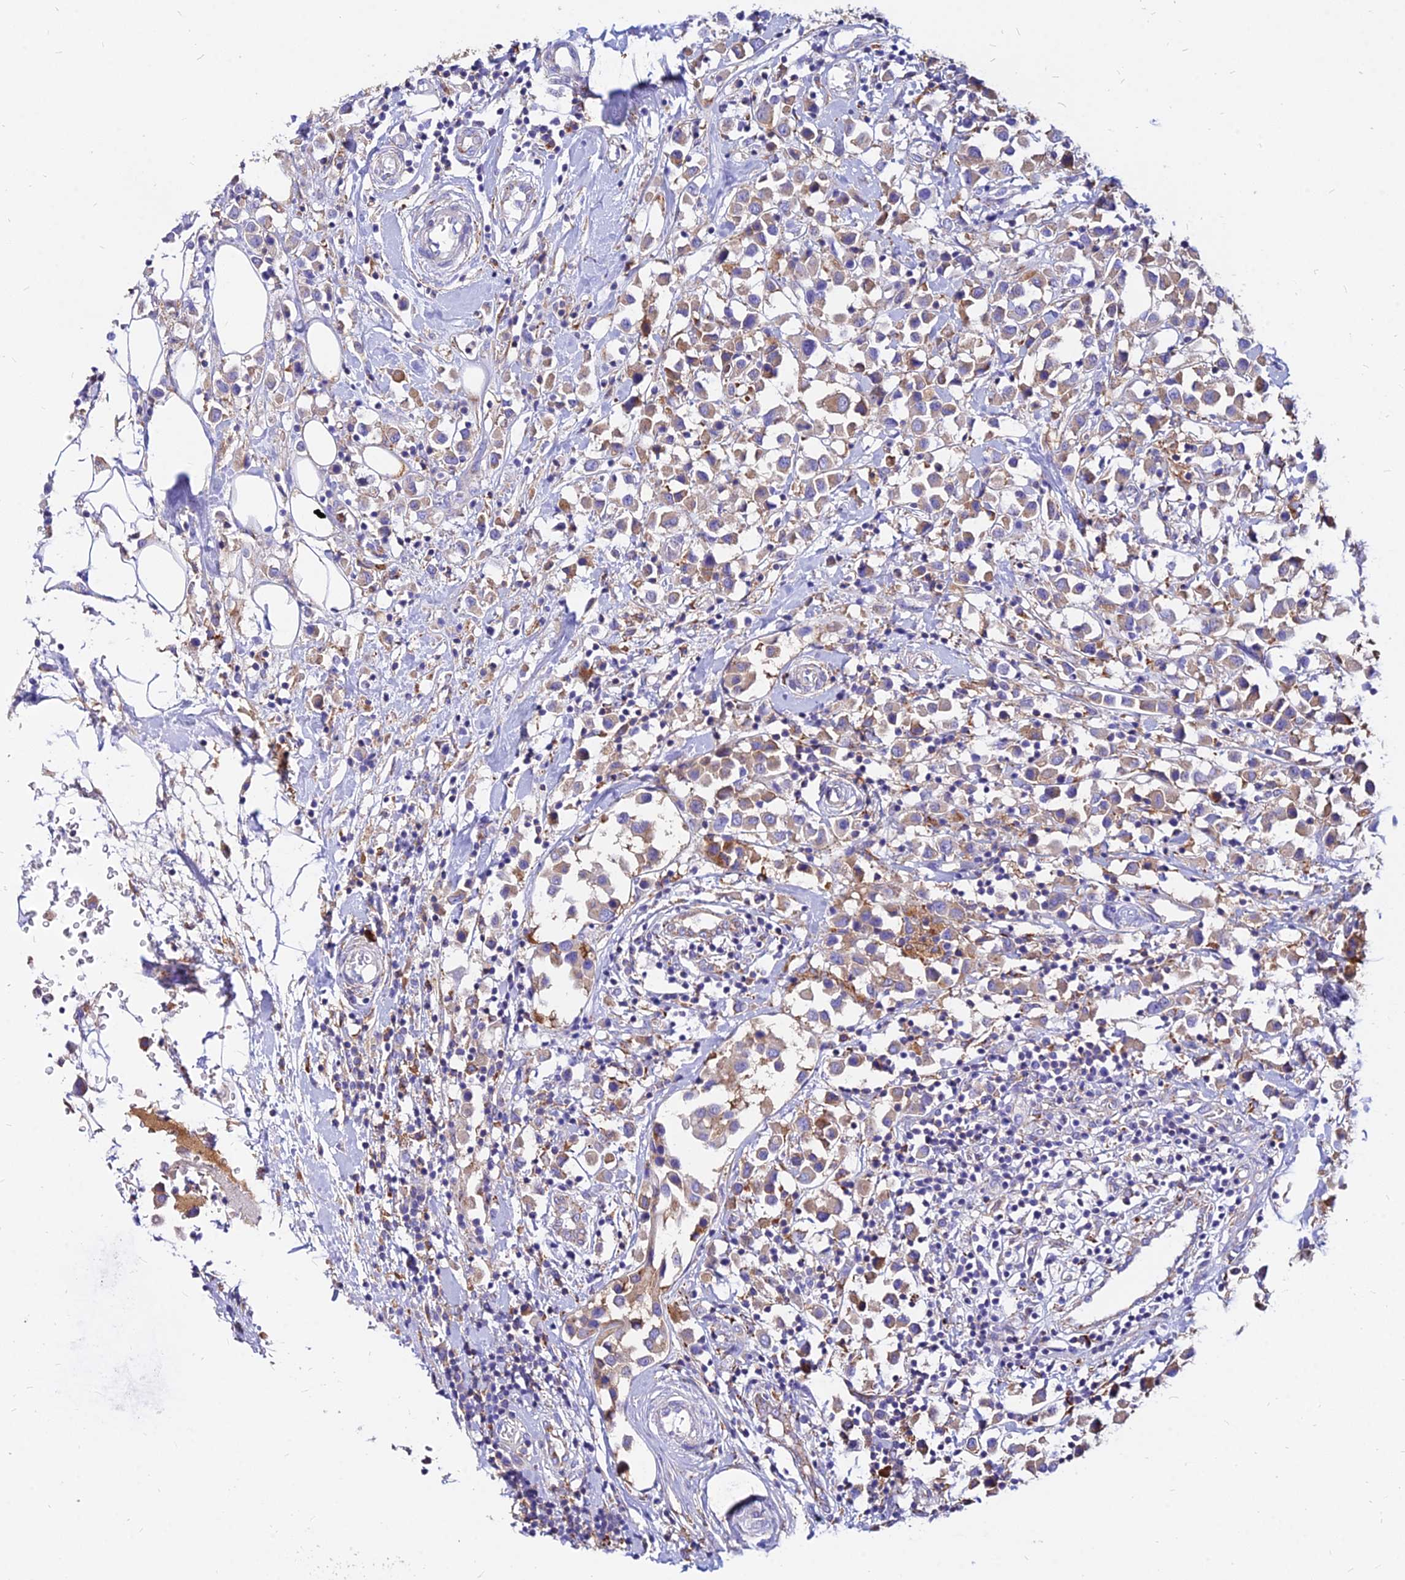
{"staining": {"intensity": "weak", "quantity": ">75%", "location": "cytoplasmic/membranous"}, "tissue": "breast cancer", "cell_type": "Tumor cells", "image_type": "cancer", "snomed": [{"axis": "morphology", "description": "Duct carcinoma"}, {"axis": "topography", "description": "Breast"}], "caption": "A micrograph showing weak cytoplasmic/membranous staining in about >75% of tumor cells in breast invasive ductal carcinoma, as visualized by brown immunohistochemical staining.", "gene": "AGTRAP", "patient": {"sex": "female", "age": 61}}